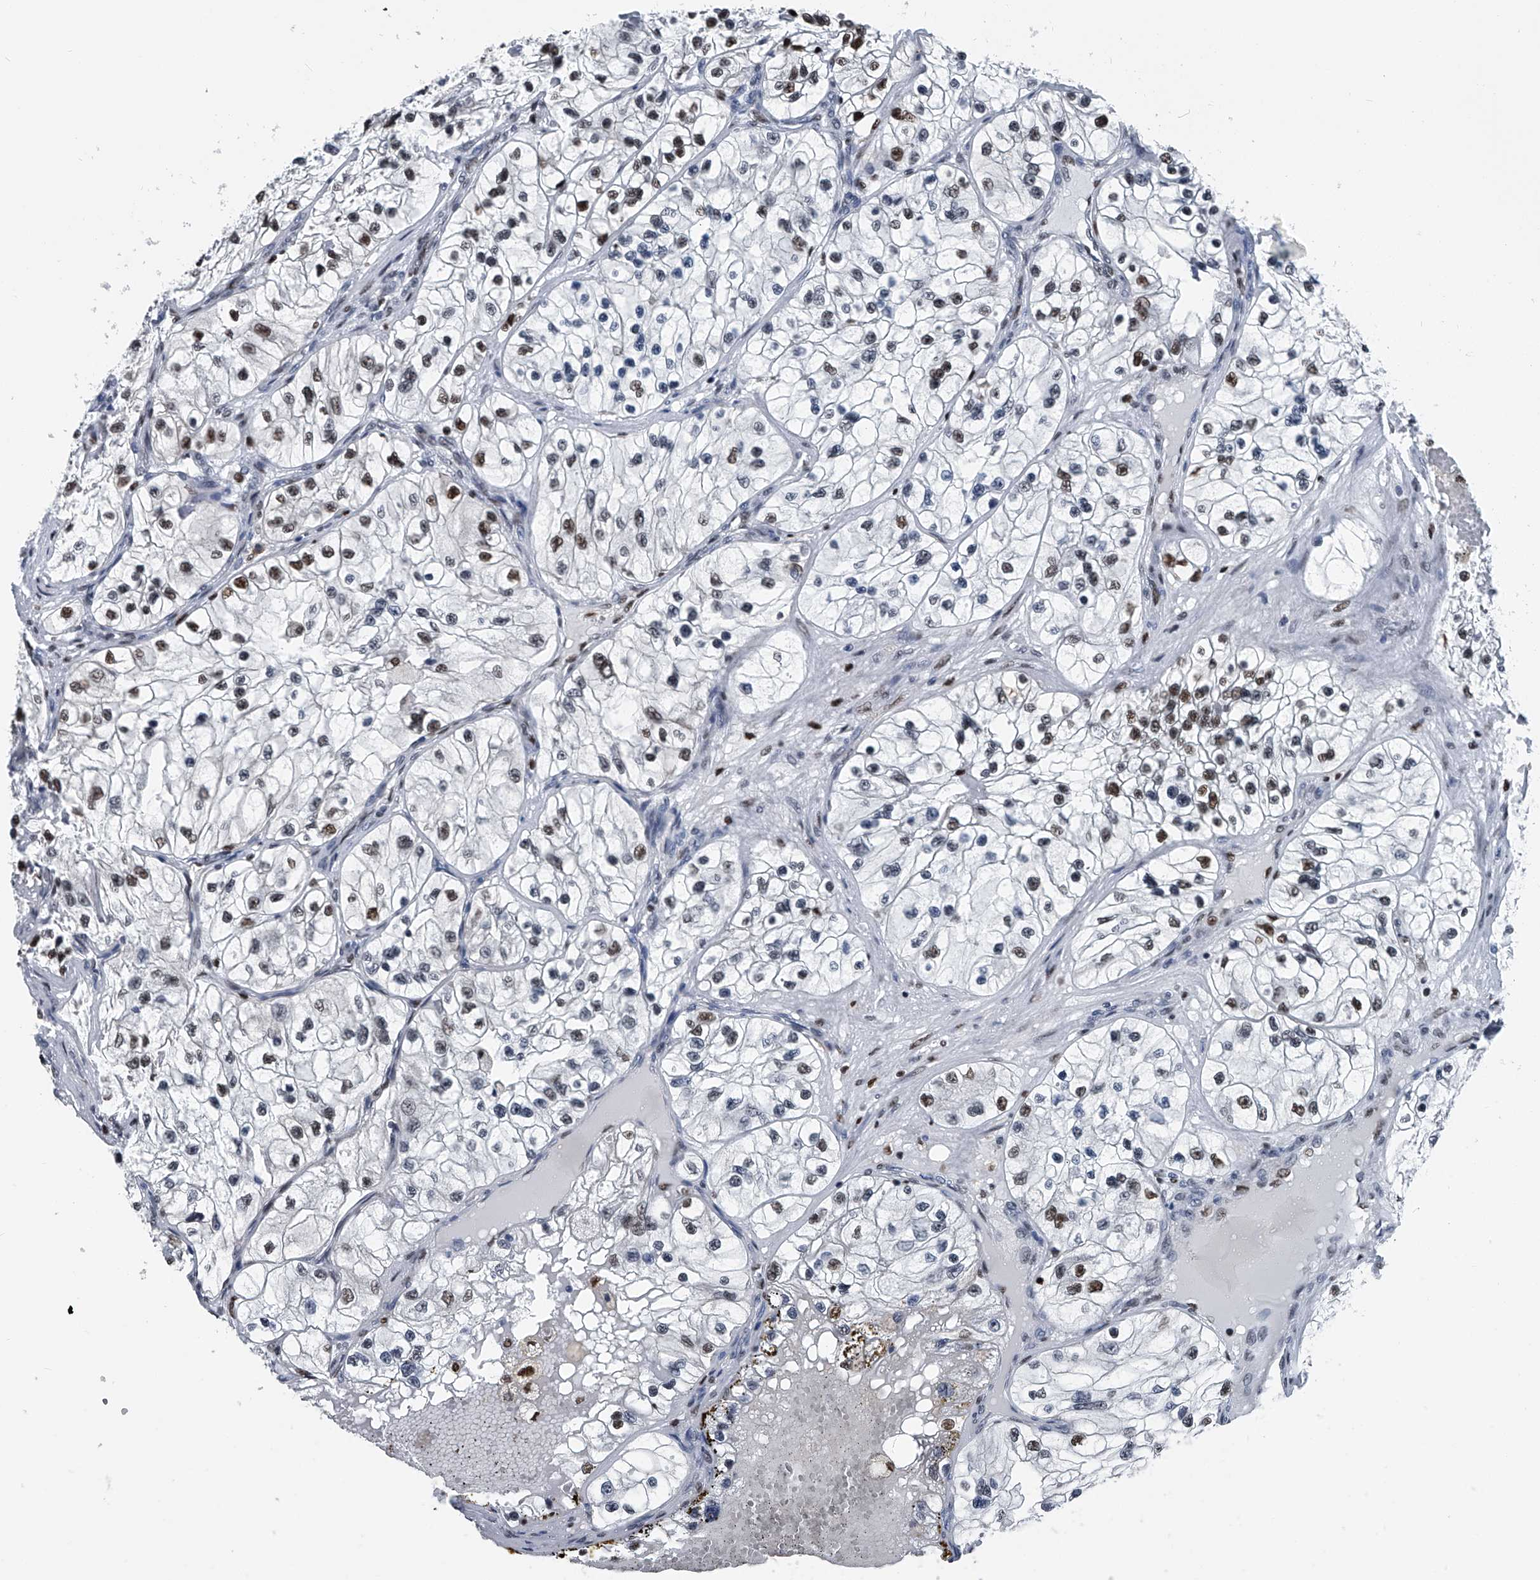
{"staining": {"intensity": "moderate", "quantity": "25%-75%", "location": "nuclear"}, "tissue": "renal cancer", "cell_type": "Tumor cells", "image_type": "cancer", "snomed": [{"axis": "morphology", "description": "Adenocarcinoma, NOS"}, {"axis": "topography", "description": "Kidney"}], "caption": "Moderate nuclear expression for a protein is present in approximately 25%-75% of tumor cells of adenocarcinoma (renal) using immunohistochemistry.", "gene": "FKBP5", "patient": {"sex": "female", "age": 57}}